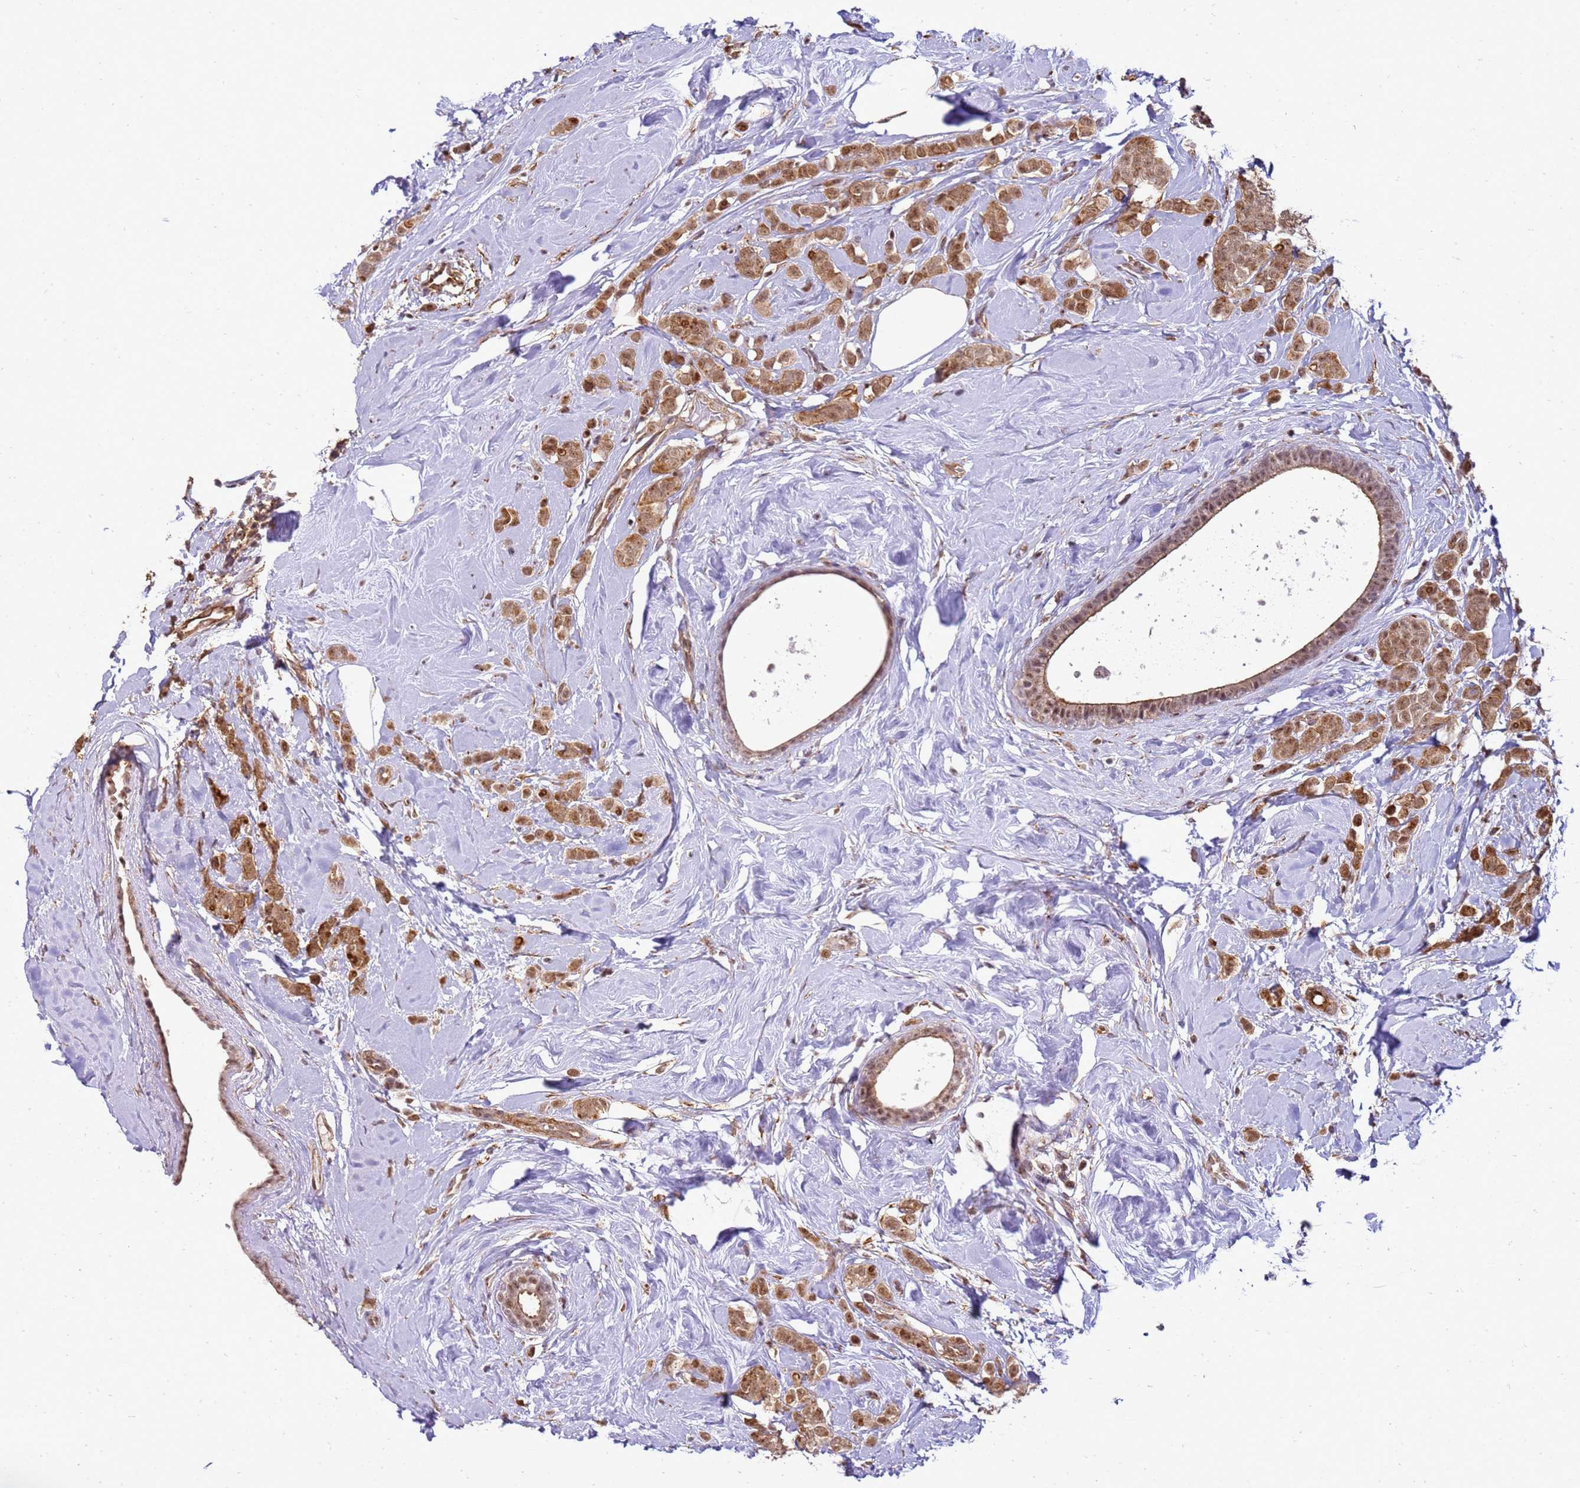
{"staining": {"intensity": "moderate", "quantity": ">75%", "location": "cytoplasmic/membranous,nuclear"}, "tissue": "breast cancer", "cell_type": "Tumor cells", "image_type": "cancer", "snomed": [{"axis": "morphology", "description": "Lobular carcinoma"}, {"axis": "topography", "description": "Breast"}], "caption": "Immunohistochemistry photomicrograph of human breast cancer stained for a protein (brown), which demonstrates medium levels of moderate cytoplasmic/membranous and nuclear staining in about >75% of tumor cells.", "gene": "GABRE", "patient": {"sex": "female", "age": 47}}